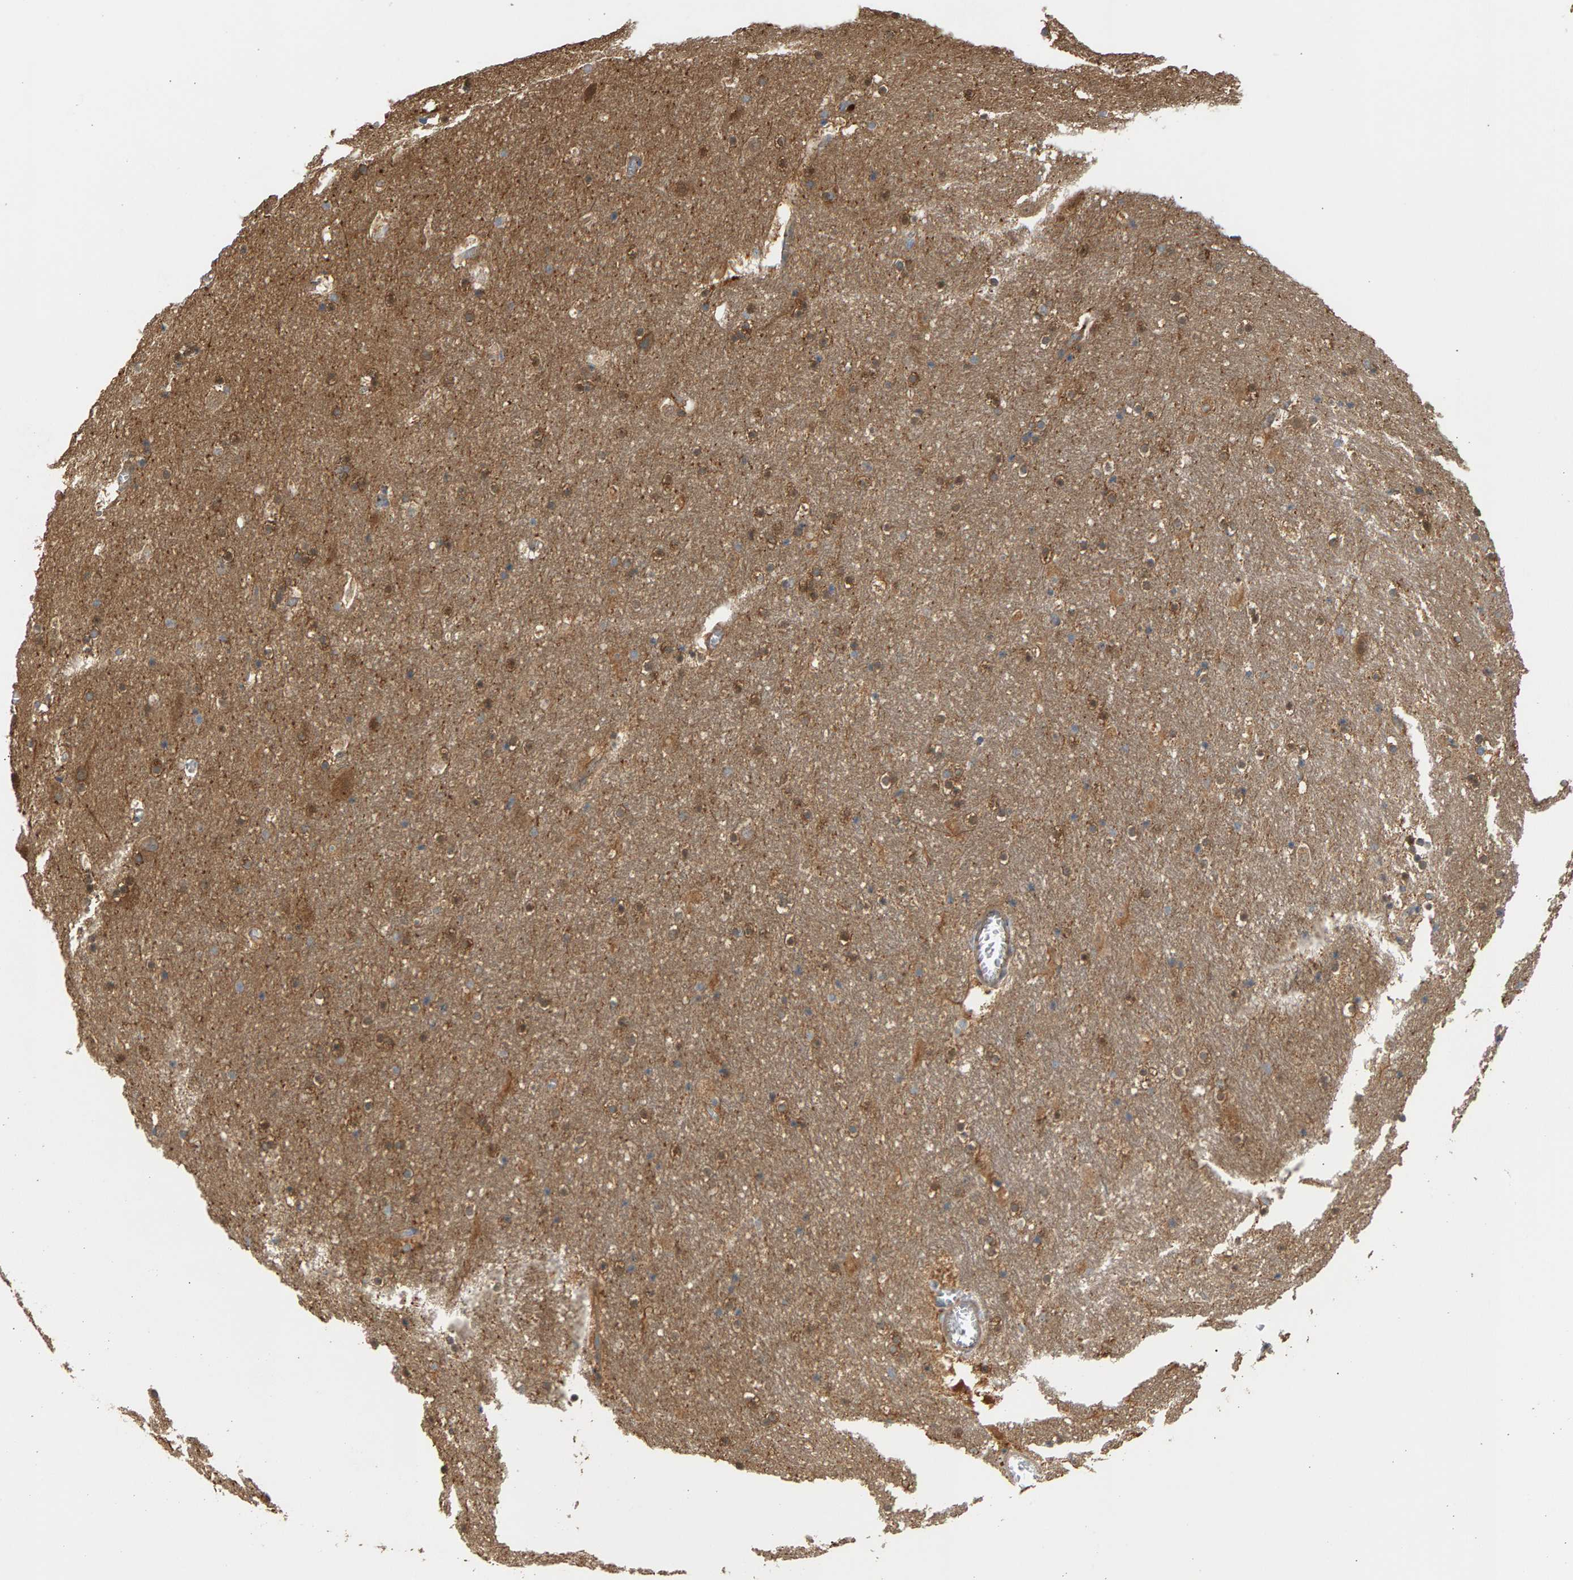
{"staining": {"intensity": "moderate", "quantity": ">75%", "location": "cytoplasmic/membranous"}, "tissue": "hippocampus", "cell_type": "Glial cells", "image_type": "normal", "snomed": [{"axis": "morphology", "description": "Normal tissue, NOS"}, {"axis": "topography", "description": "Hippocampus"}], "caption": "Immunohistochemical staining of normal hippocampus exhibits >75% levels of moderate cytoplasmic/membranous protein positivity in about >75% of glial cells.", "gene": "MAP2K5", "patient": {"sex": "male", "age": 45}}